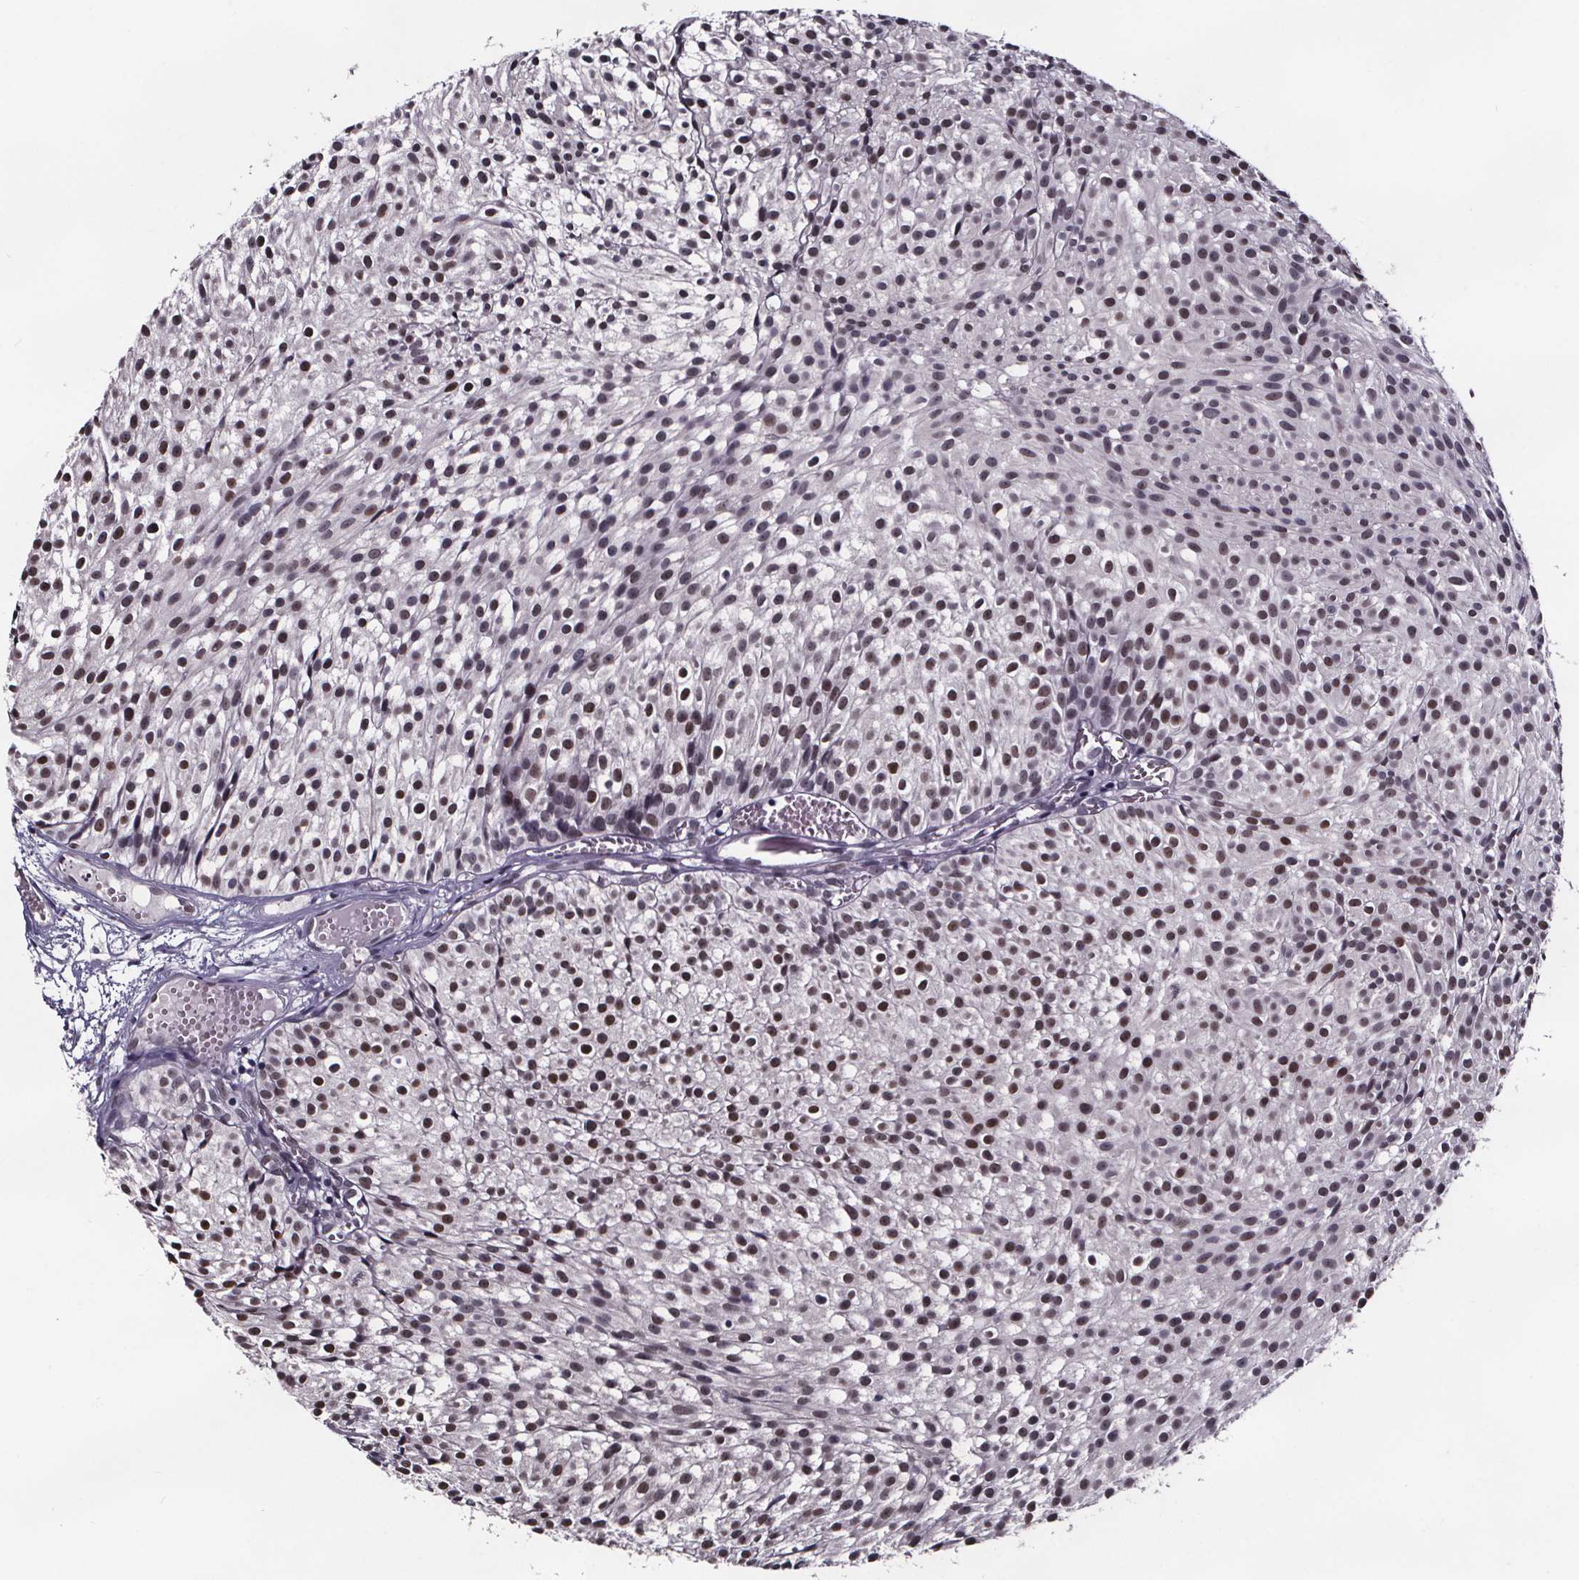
{"staining": {"intensity": "moderate", "quantity": "<25%", "location": "nuclear"}, "tissue": "urothelial cancer", "cell_type": "Tumor cells", "image_type": "cancer", "snomed": [{"axis": "morphology", "description": "Urothelial carcinoma, Low grade"}, {"axis": "topography", "description": "Urinary bladder"}], "caption": "Protein staining of urothelial cancer tissue exhibits moderate nuclear positivity in about <25% of tumor cells.", "gene": "AR", "patient": {"sex": "male", "age": 63}}